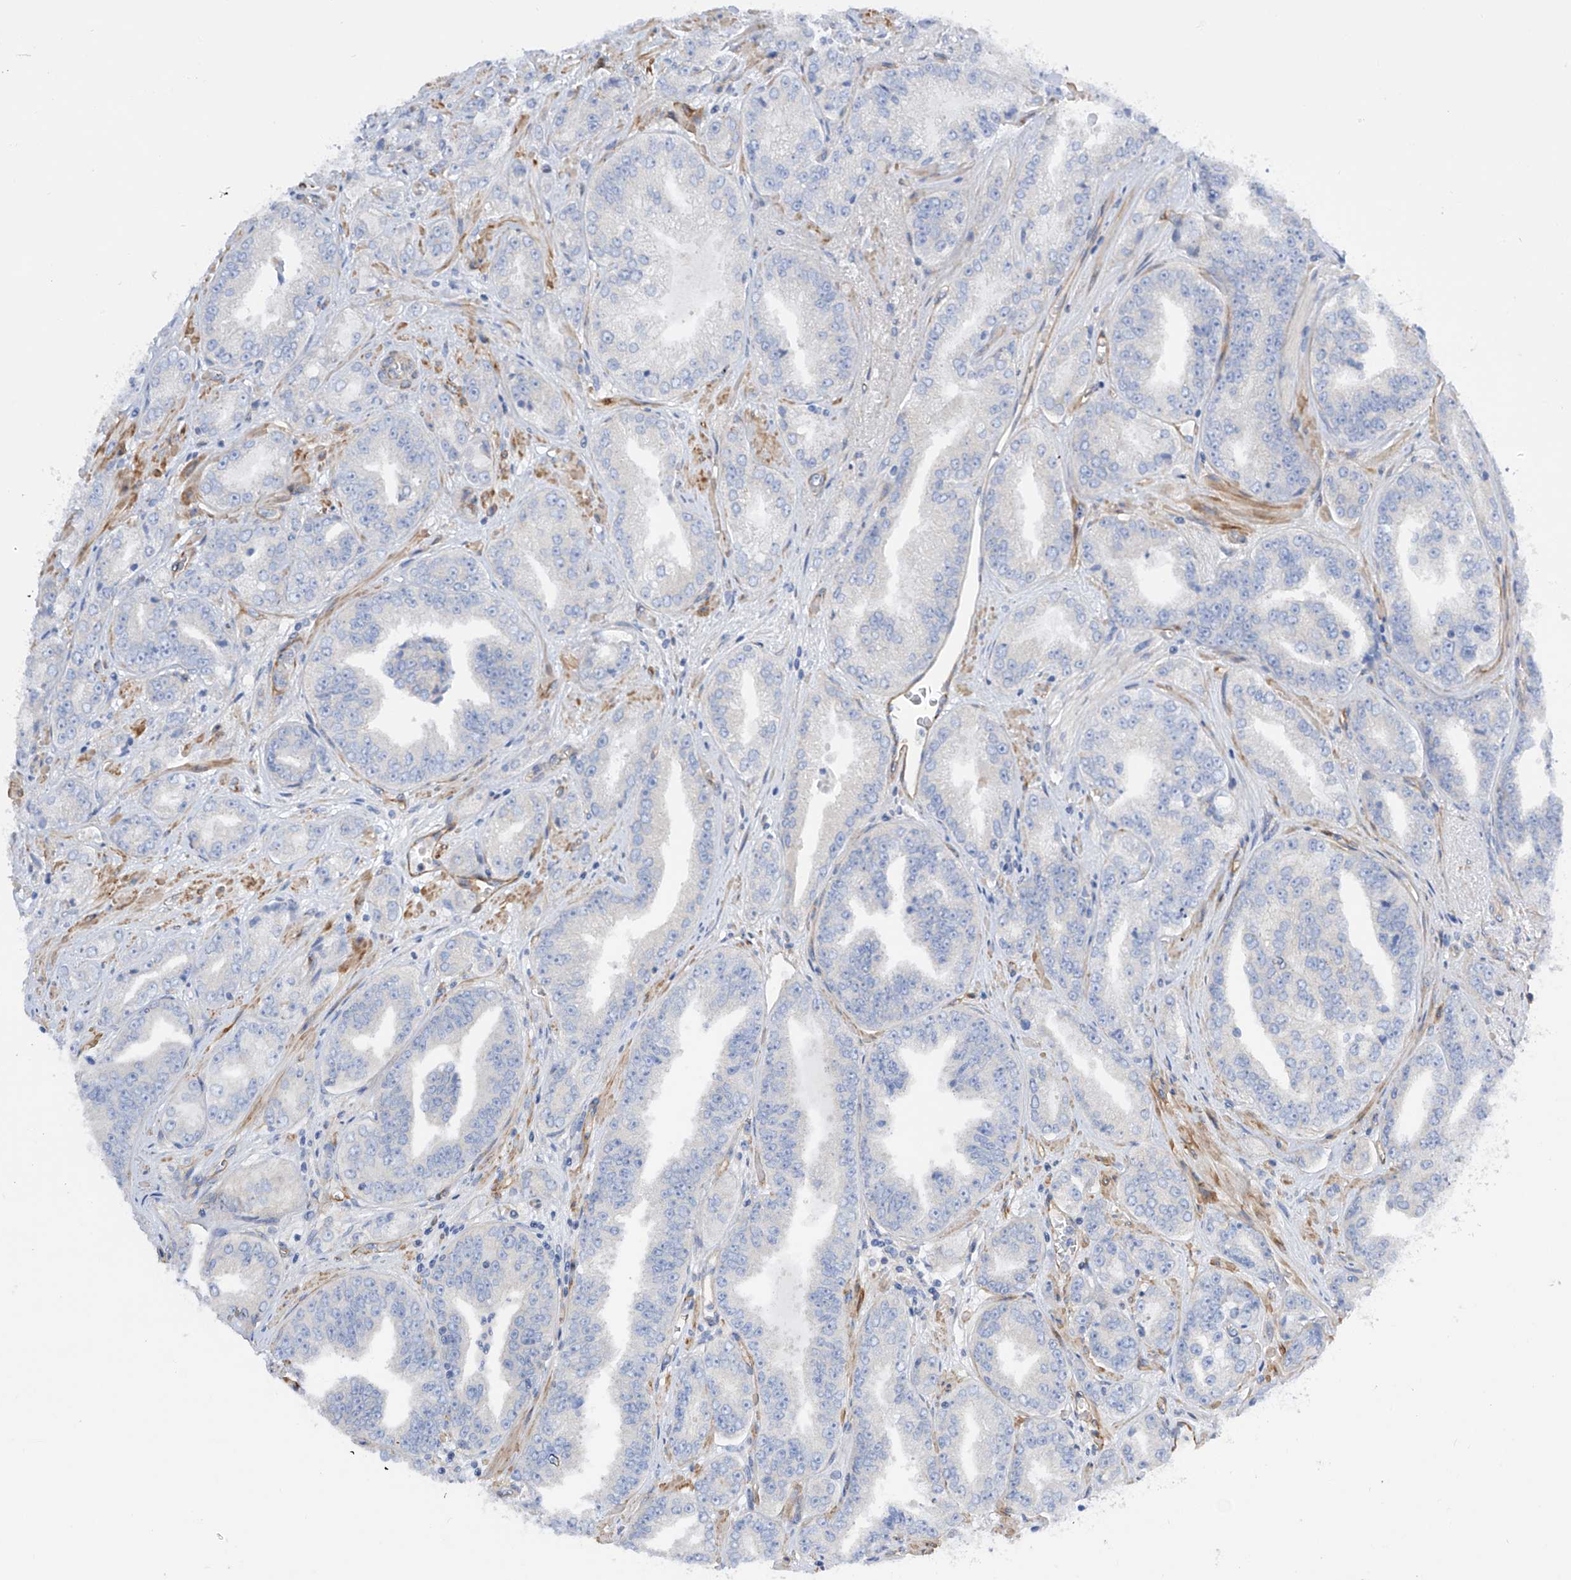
{"staining": {"intensity": "negative", "quantity": "none", "location": "none"}, "tissue": "prostate cancer", "cell_type": "Tumor cells", "image_type": "cancer", "snomed": [{"axis": "morphology", "description": "Adenocarcinoma, High grade"}, {"axis": "topography", "description": "Prostate"}], "caption": "Prostate cancer was stained to show a protein in brown. There is no significant expression in tumor cells.", "gene": "LCA5", "patient": {"sex": "male", "age": 71}}